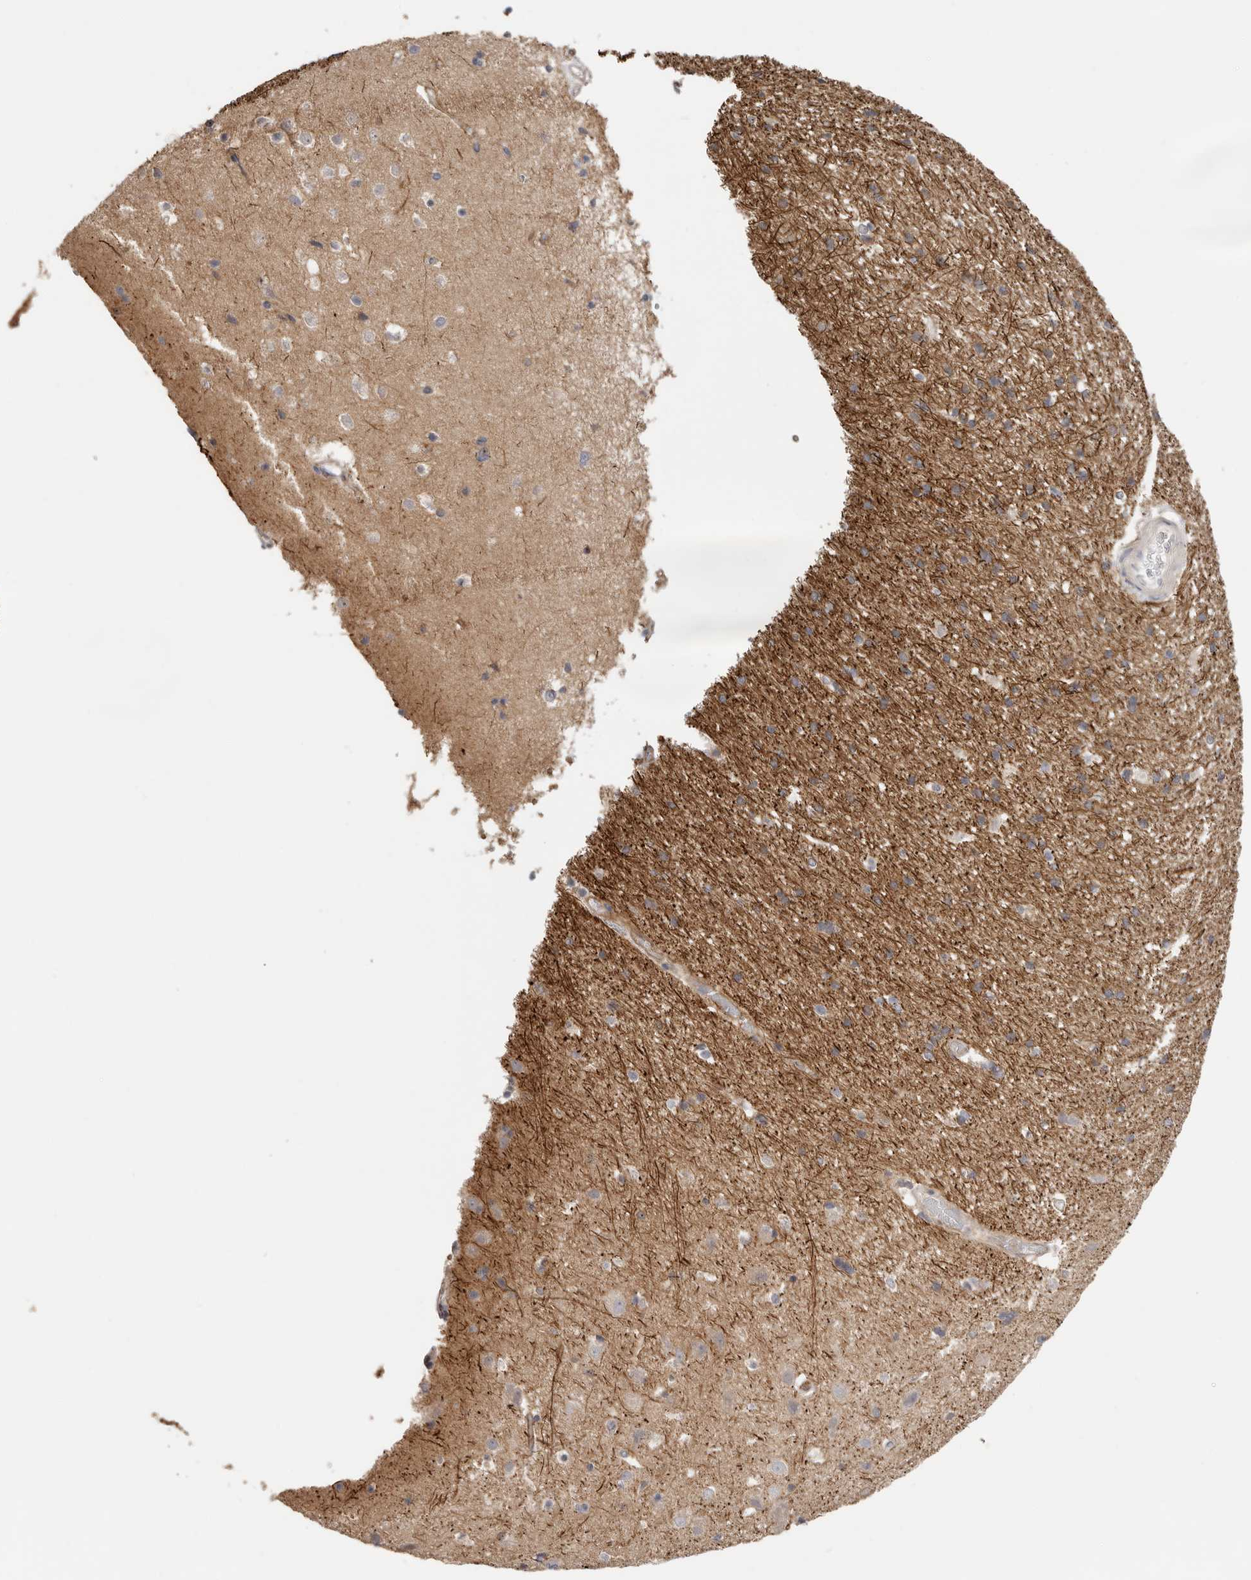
{"staining": {"intensity": "weak", "quantity": "25%-75%", "location": "cytoplasmic/membranous"}, "tissue": "cerebral cortex", "cell_type": "Endothelial cells", "image_type": "normal", "snomed": [{"axis": "morphology", "description": "Normal tissue, NOS"}, {"axis": "topography", "description": "Cerebral cortex"}], "caption": "Protein expression by immunohistochemistry (IHC) demonstrates weak cytoplasmic/membranous expression in approximately 25%-75% of endothelial cells in benign cerebral cortex. (Brightfield microscopy of DAB IHC at high magnification).", "gene": "MSRB2", "patient": {"sex": "male", "age": 54}}